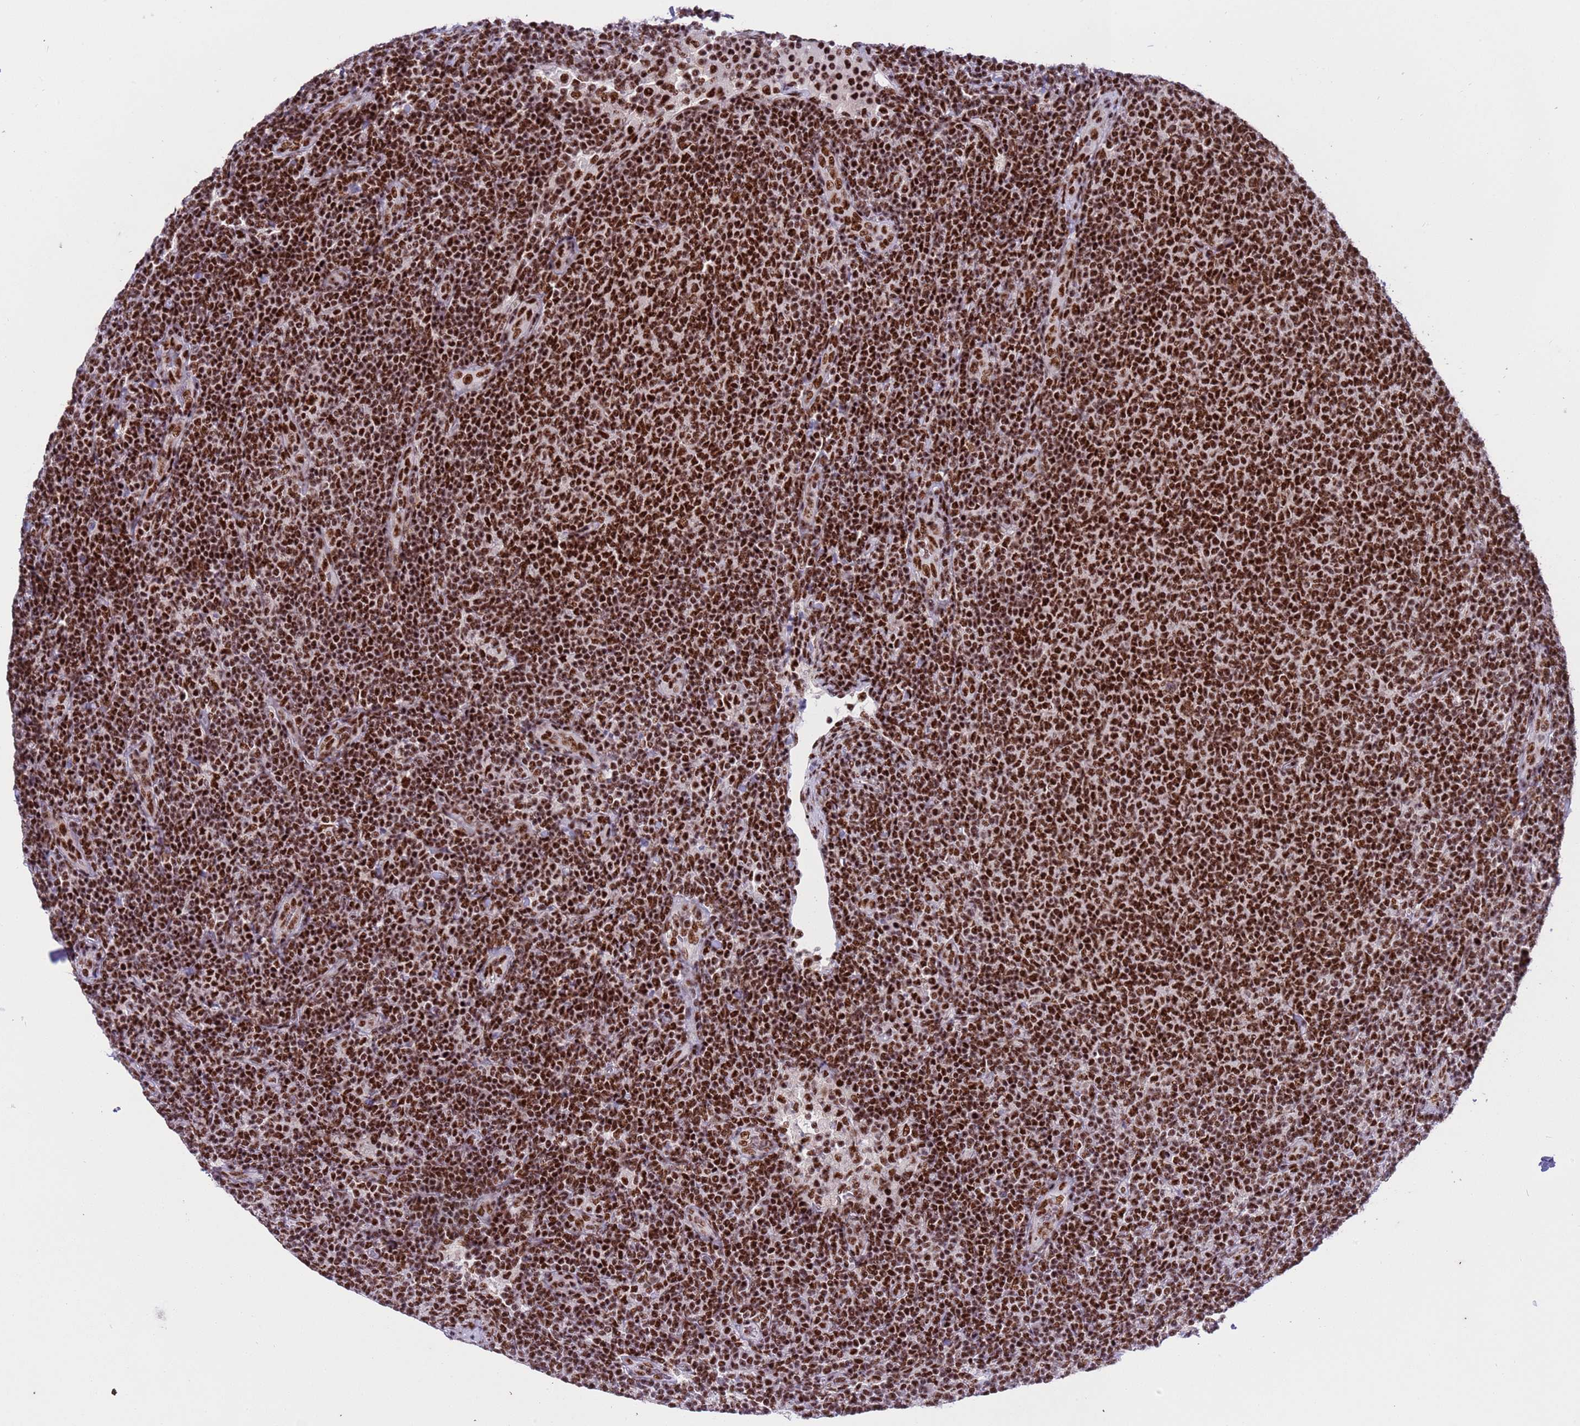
{"staining": {"intensity": "strong", "quantity": ">75%", "location": "nuclear"}, "tissue": "lymphoma", "cell_type": "Tumor cells", "image_type": "cancer", "snomed": [{"axis": "morphology", "description": "Malignant lymphoma, non-Hodgkin's type, Low grade"}, {"axis": "topography", "description": "Lymph node"}], "caption": "An image of human lymphoma stained for a protein shows strong nuclear brown staining in tumor cells. The protein of interest is stained brown, and the nuclei are stained in blue (DAB (3,3'-diaminobenzidine) IHC with brightfield microscopy, high magnification).", "gene": "THOC2", "patient": {"sex": "male", "age": 66}}